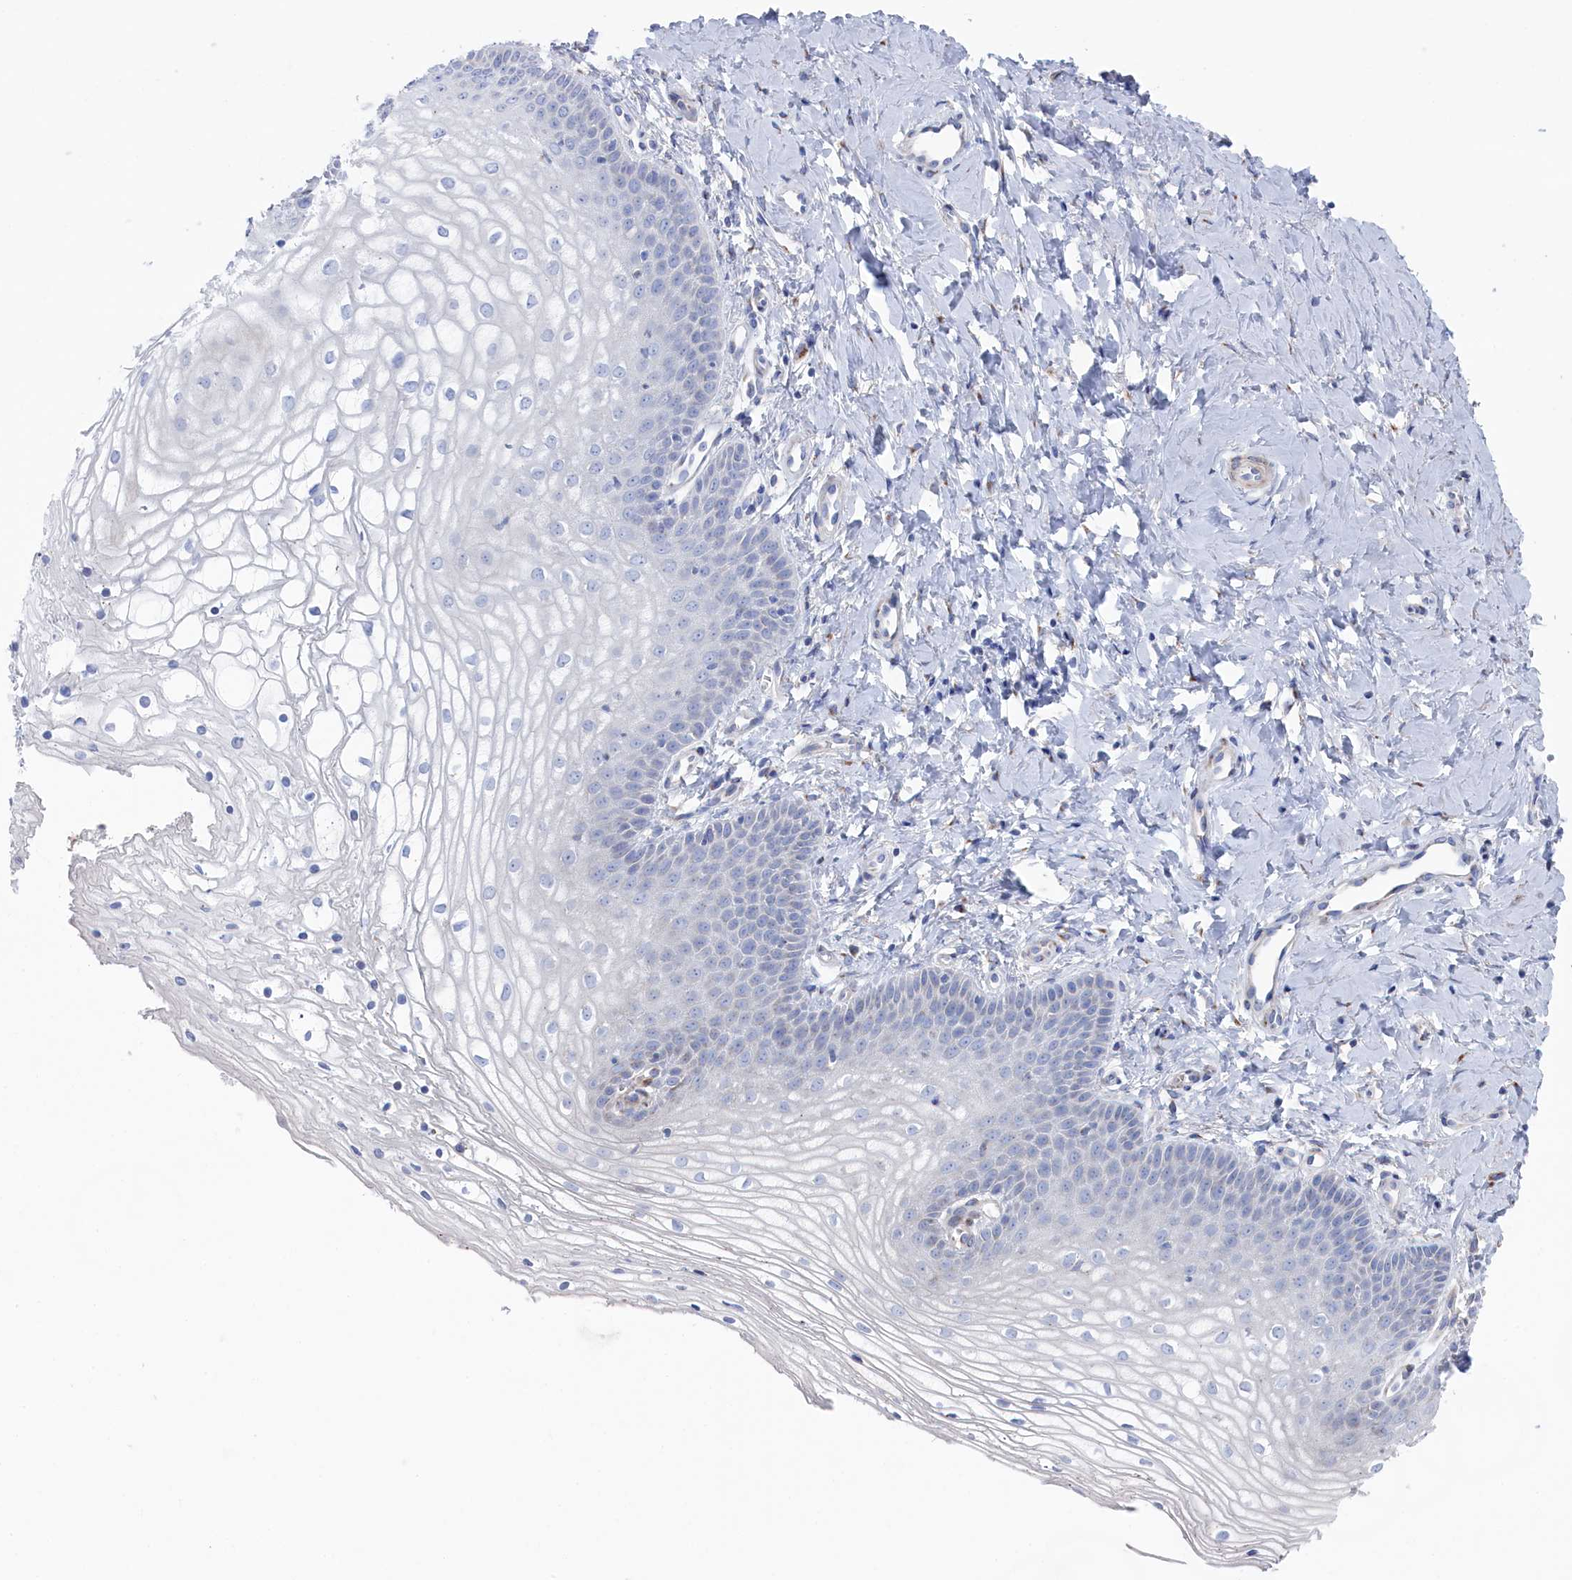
{"staining": {"intensity": "negative", "quantity": "none", "location": "none"}, "tissue": "vagina", "cell_type": "Squamous epithelial cells", "image_type": "normal", "snomed": [{"axis": "morphology", "description": "Normal tissue, NOS"}, {"axis": "topography", "description": "Vagina"}], "caption": "Squamous epithelial cells are negative for brown protein staining in unremarkable vagina. Nuclei are stained in blue.", "gene": "IRX1", "patient": {"sex": "female", "age": 68}}